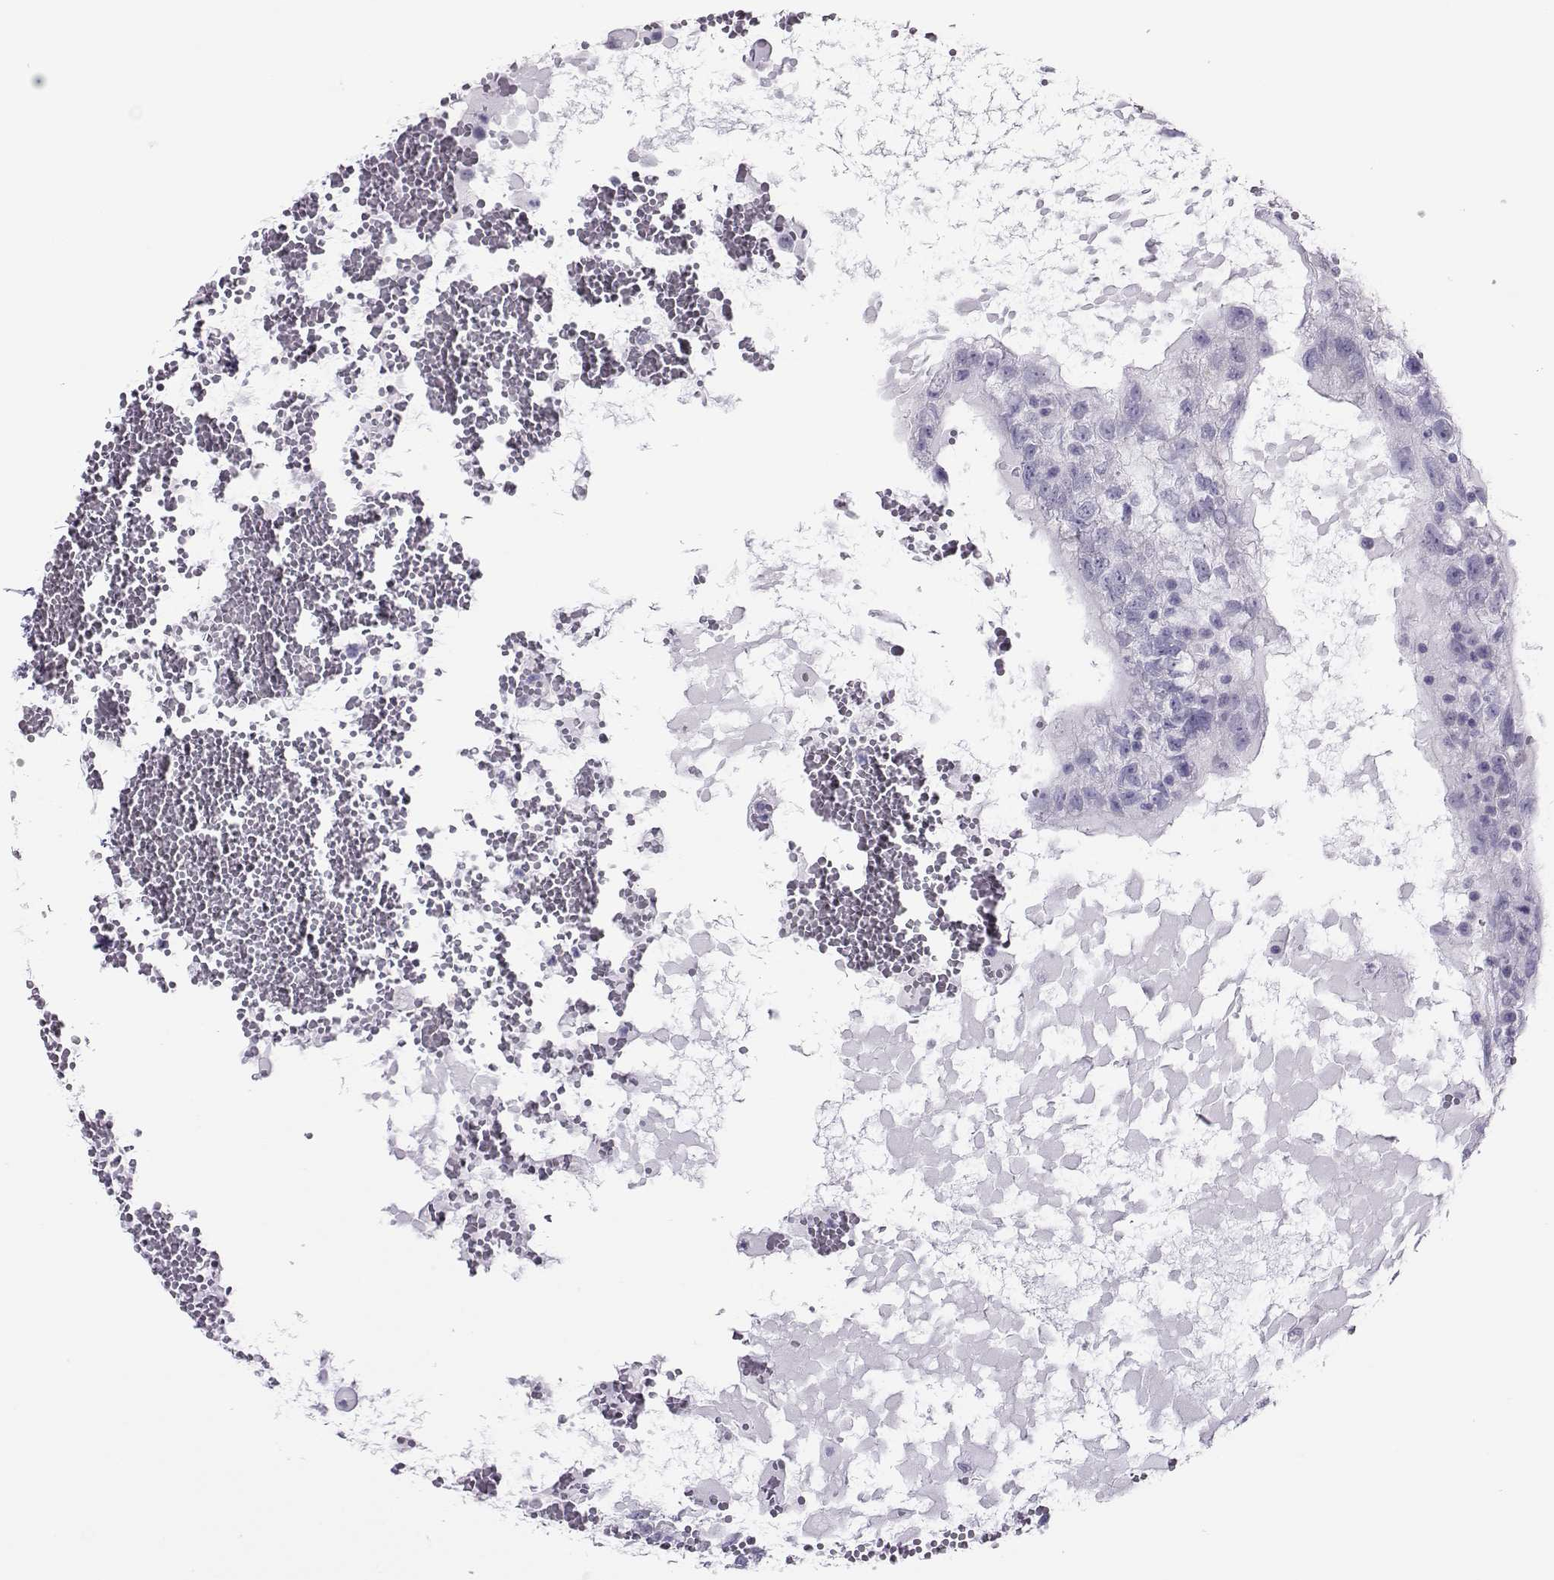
{"staining": {"intensity": "negative", "quantity": "none", "location": "none"}, "tissue": "testis cancer", "cell_type": "Tumor cells", "image_type": "cancer", "snomed": [{"axis": "morphology", "description": "Normal tissue, NOS"}, {"axis": "morphology", "description": "Carcinoma, Embryonal, NOS"}, {"axis": "topography", "description": "Testis"}, {"axis": "topography", "description": "Epididymis"}], "caption": "Human testis embryonal carcinoma stained for a protein using immunohistochemistry reveals no expression in tumor cells.", "gene": "TRPM7", "patient": {"sex": "male", "age": 32}}